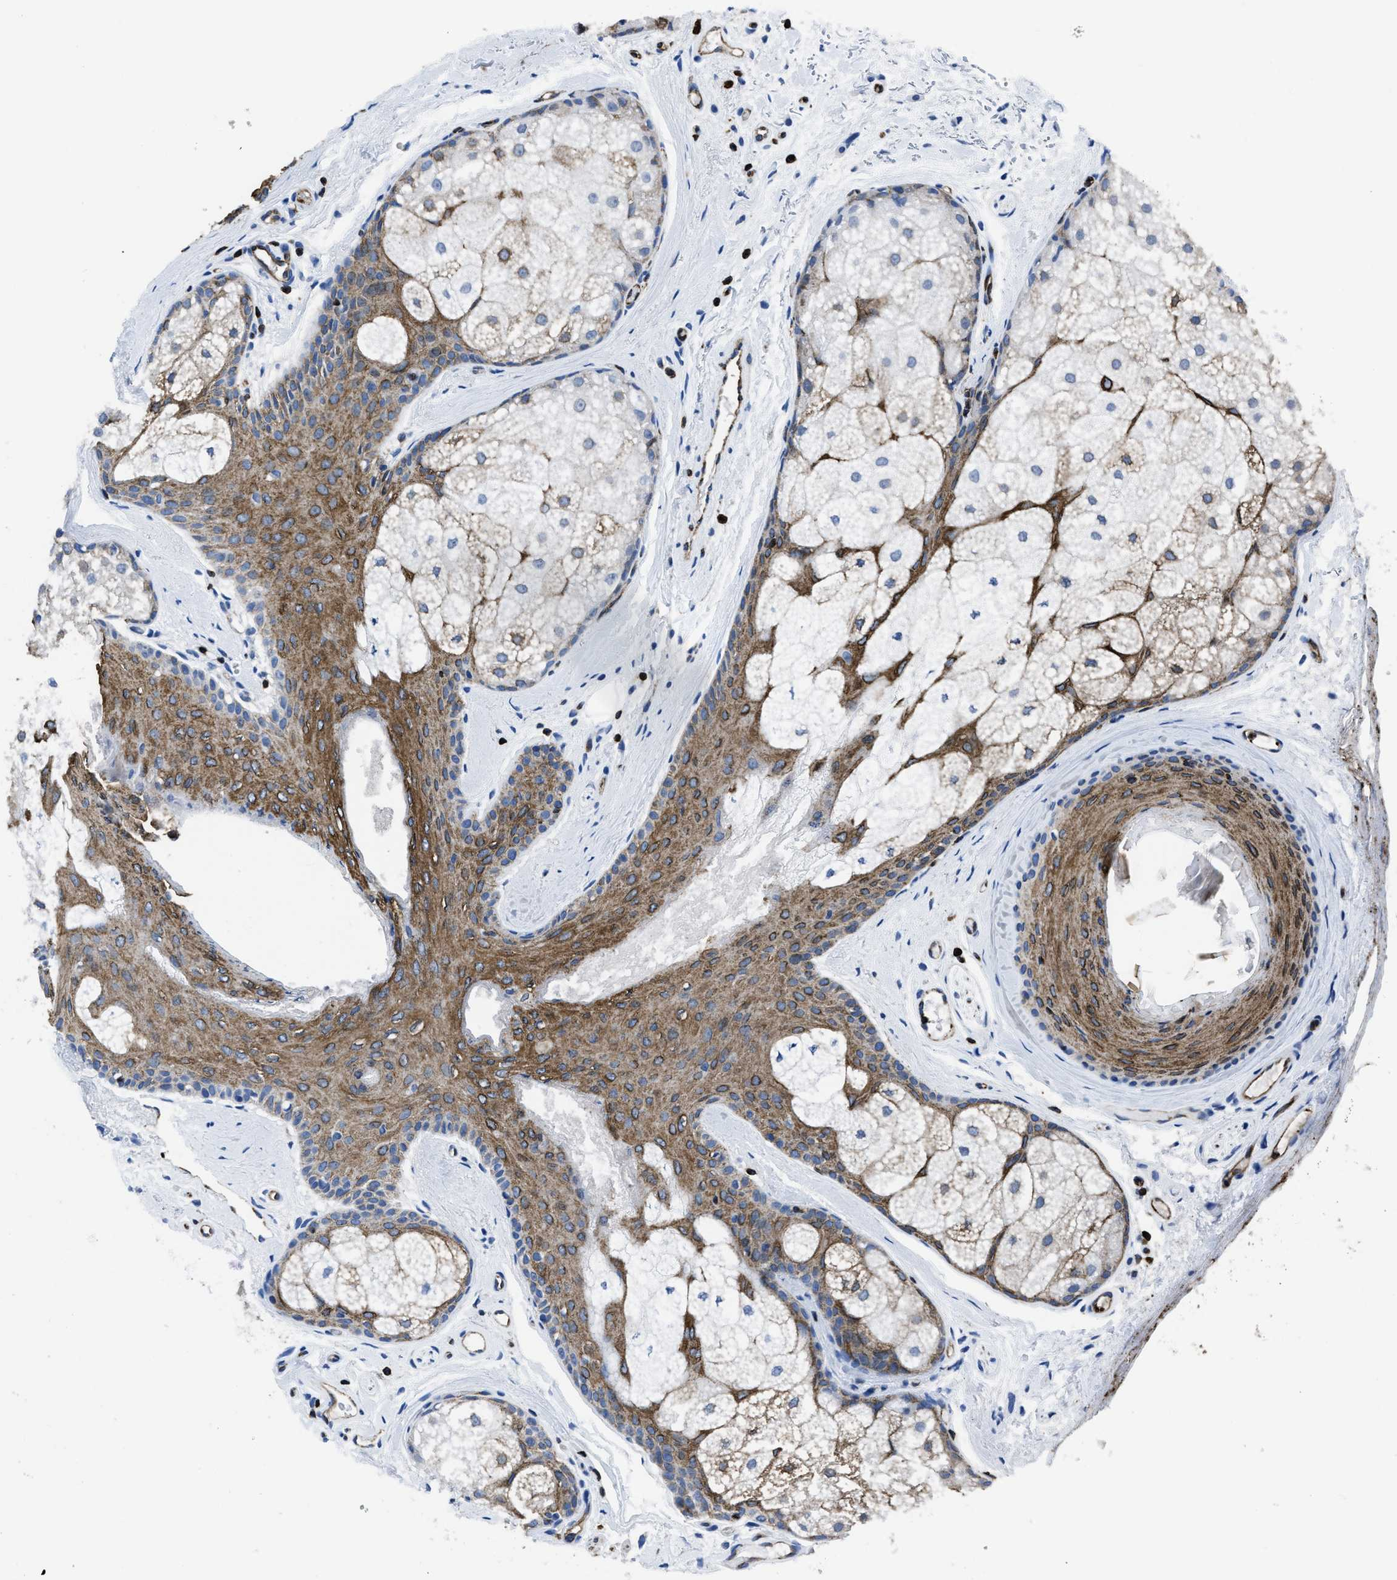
{"staining": {"intensity": "moderate", "quantity": ">75%", "location": "cytoplasmic/membranous"}, "tissue": "oral mucosa", "cell_type": "Squamous epithelial cells", "image_type": "normal", "snomed": [{"axis": "morphology", "description": "Normal tissue, NOS"}, {"axis": "topography", "description": "Skin"}, {"axis": "topography", "description": "Oral tissue"}], "caption": "DAB immunohistochemical staining of benign oral mucosa reveals moderate cytoplasmic/membranous protein positivity in about >75% of squamous epithelial cells.", "gene": "ITGA3", "patient": {"sex": "male", "age": 84}}